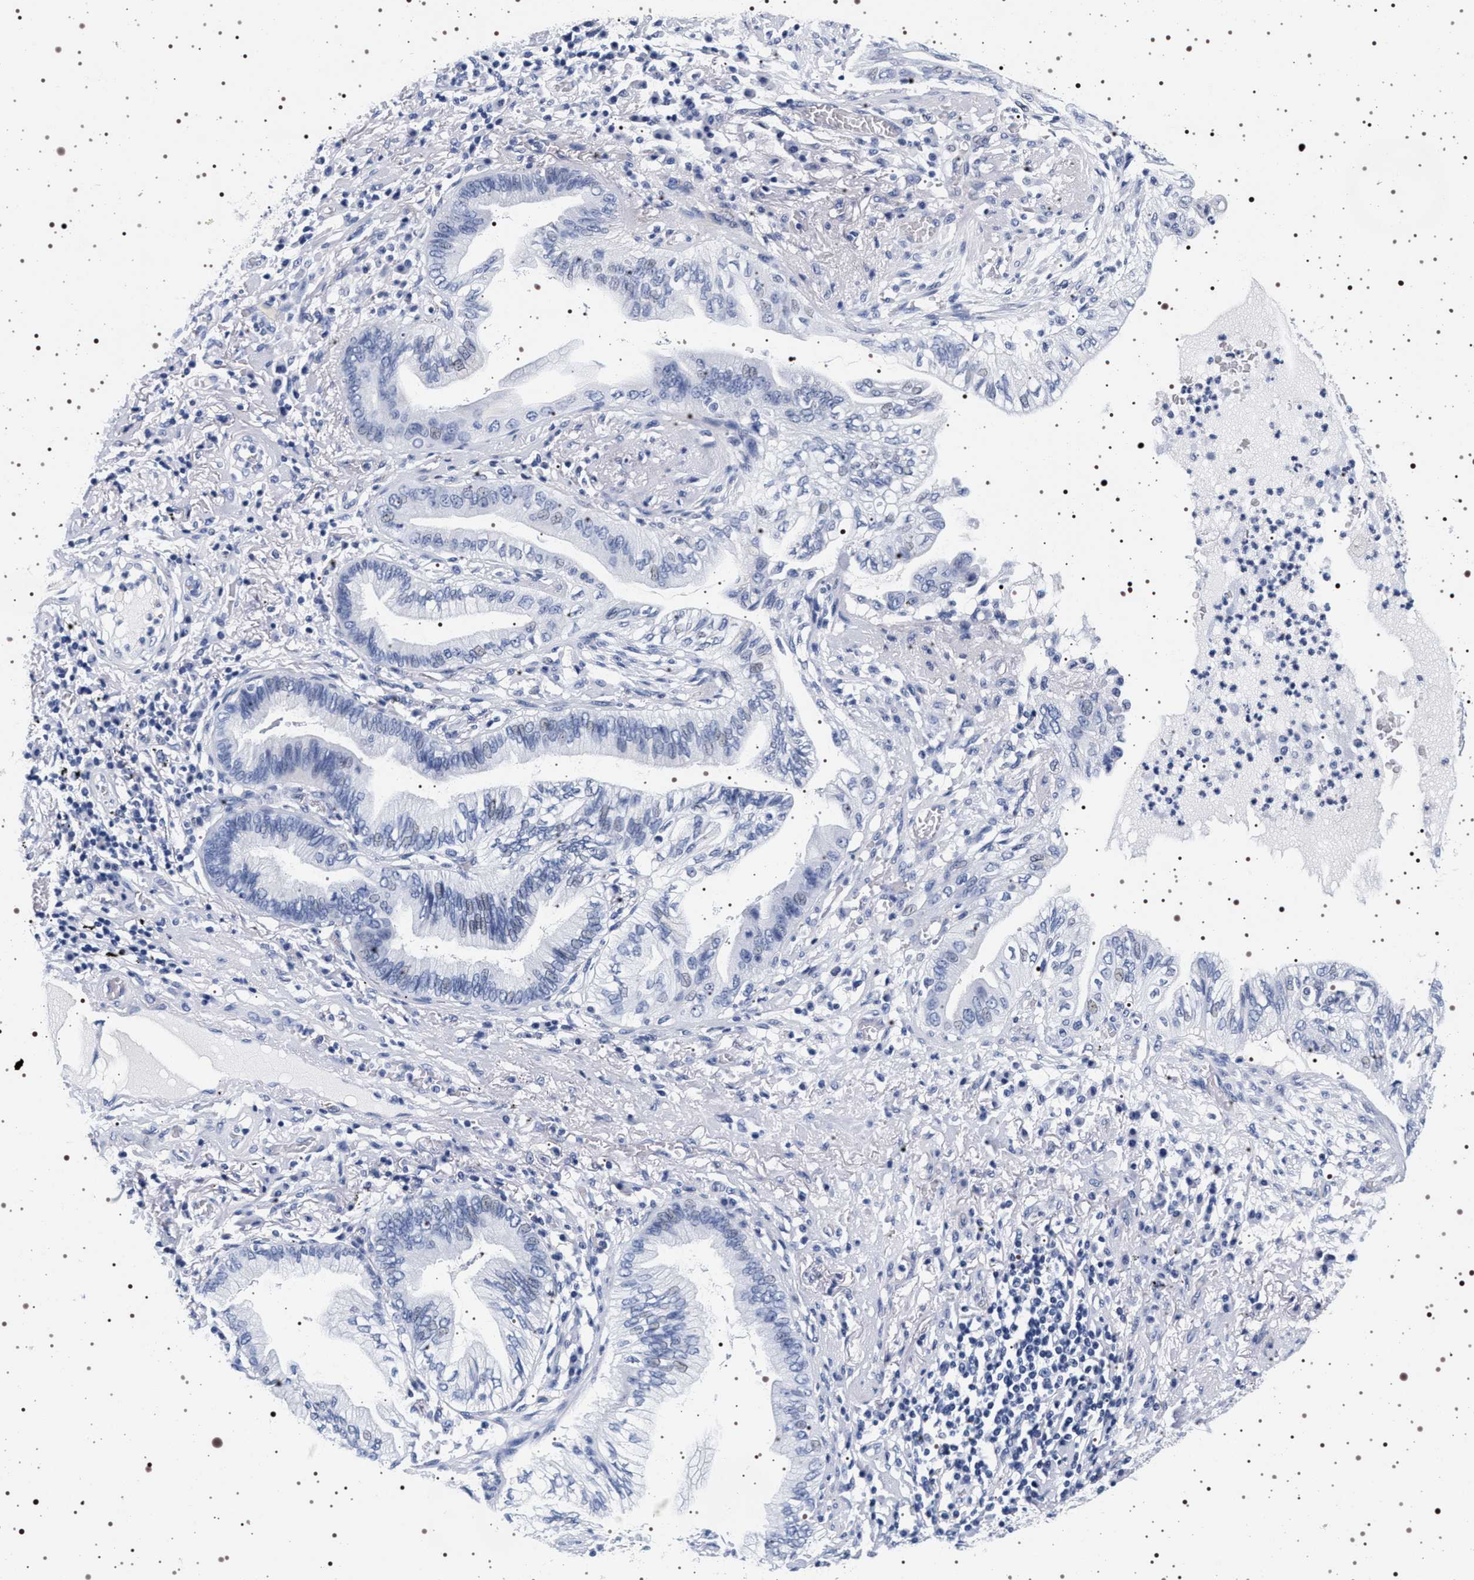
{"staining": {"intensity": "negative", "quantity": "none", "location": "none"}, "tissue": "lung cancer", "cell_type": "Tumor cells", "image_type": "cancer", "snomed": [{"axis": "morphology", "description": "Normal tissue, NOS"}, {"axis": "morphology", "description": "Adenocarcinoma, NOS"}, {"axis": "topography", "description": "Bronchus"}, {"axis": "topography", "description": "Lung"}], "caption": "A high-resolution histopathology image shows IHC staining of lung cancer, which demonstrates no significant positivity in tumor cells.", "gene": "SYN1", "patient": {"sex": "female", "age": 70}}